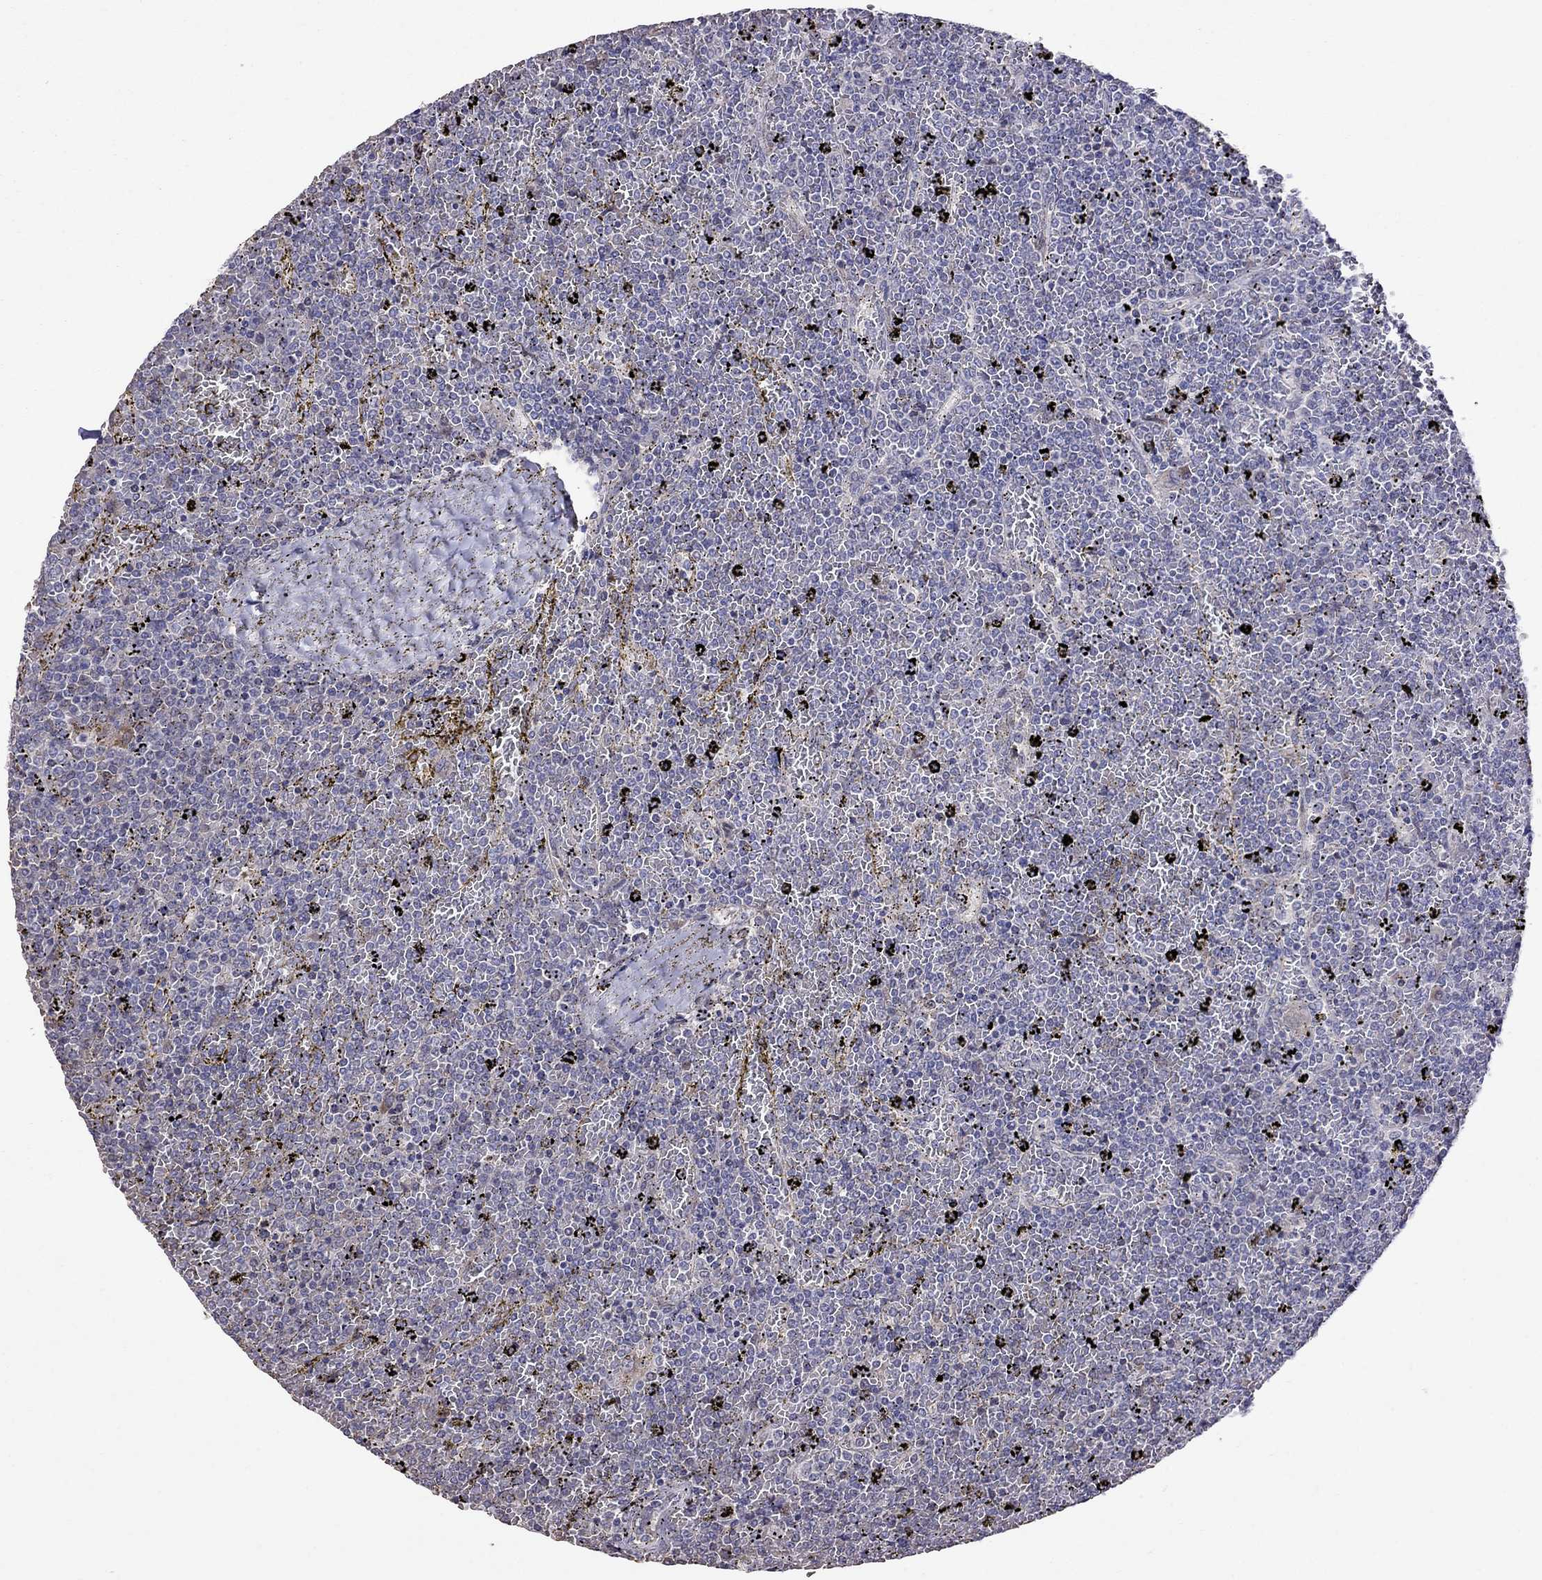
{"staining": {"intensity": "negative", "quantity": "none", "location": "none"}, "tissue": "lymphoma", "cell_type": "Tumor cells", "image_type": "cancer", "snomed": [{"axis": "morphology", "description": "Malignant lymphoma, non-Hodgkin's type, Low grade"}, {"axis": "topography", "description": "Spleen"}], "caption": "This is a micrograph of IHC staining of malignant lymphoma, non-Hodgkin's type (low-grade), which shows no expression in tumor cells. (DAB immunohistochemistry (IHC) with hematoxylin counter stain).", "gene": "ADAM28", "patient": {"sex": "female", "age": 77}}